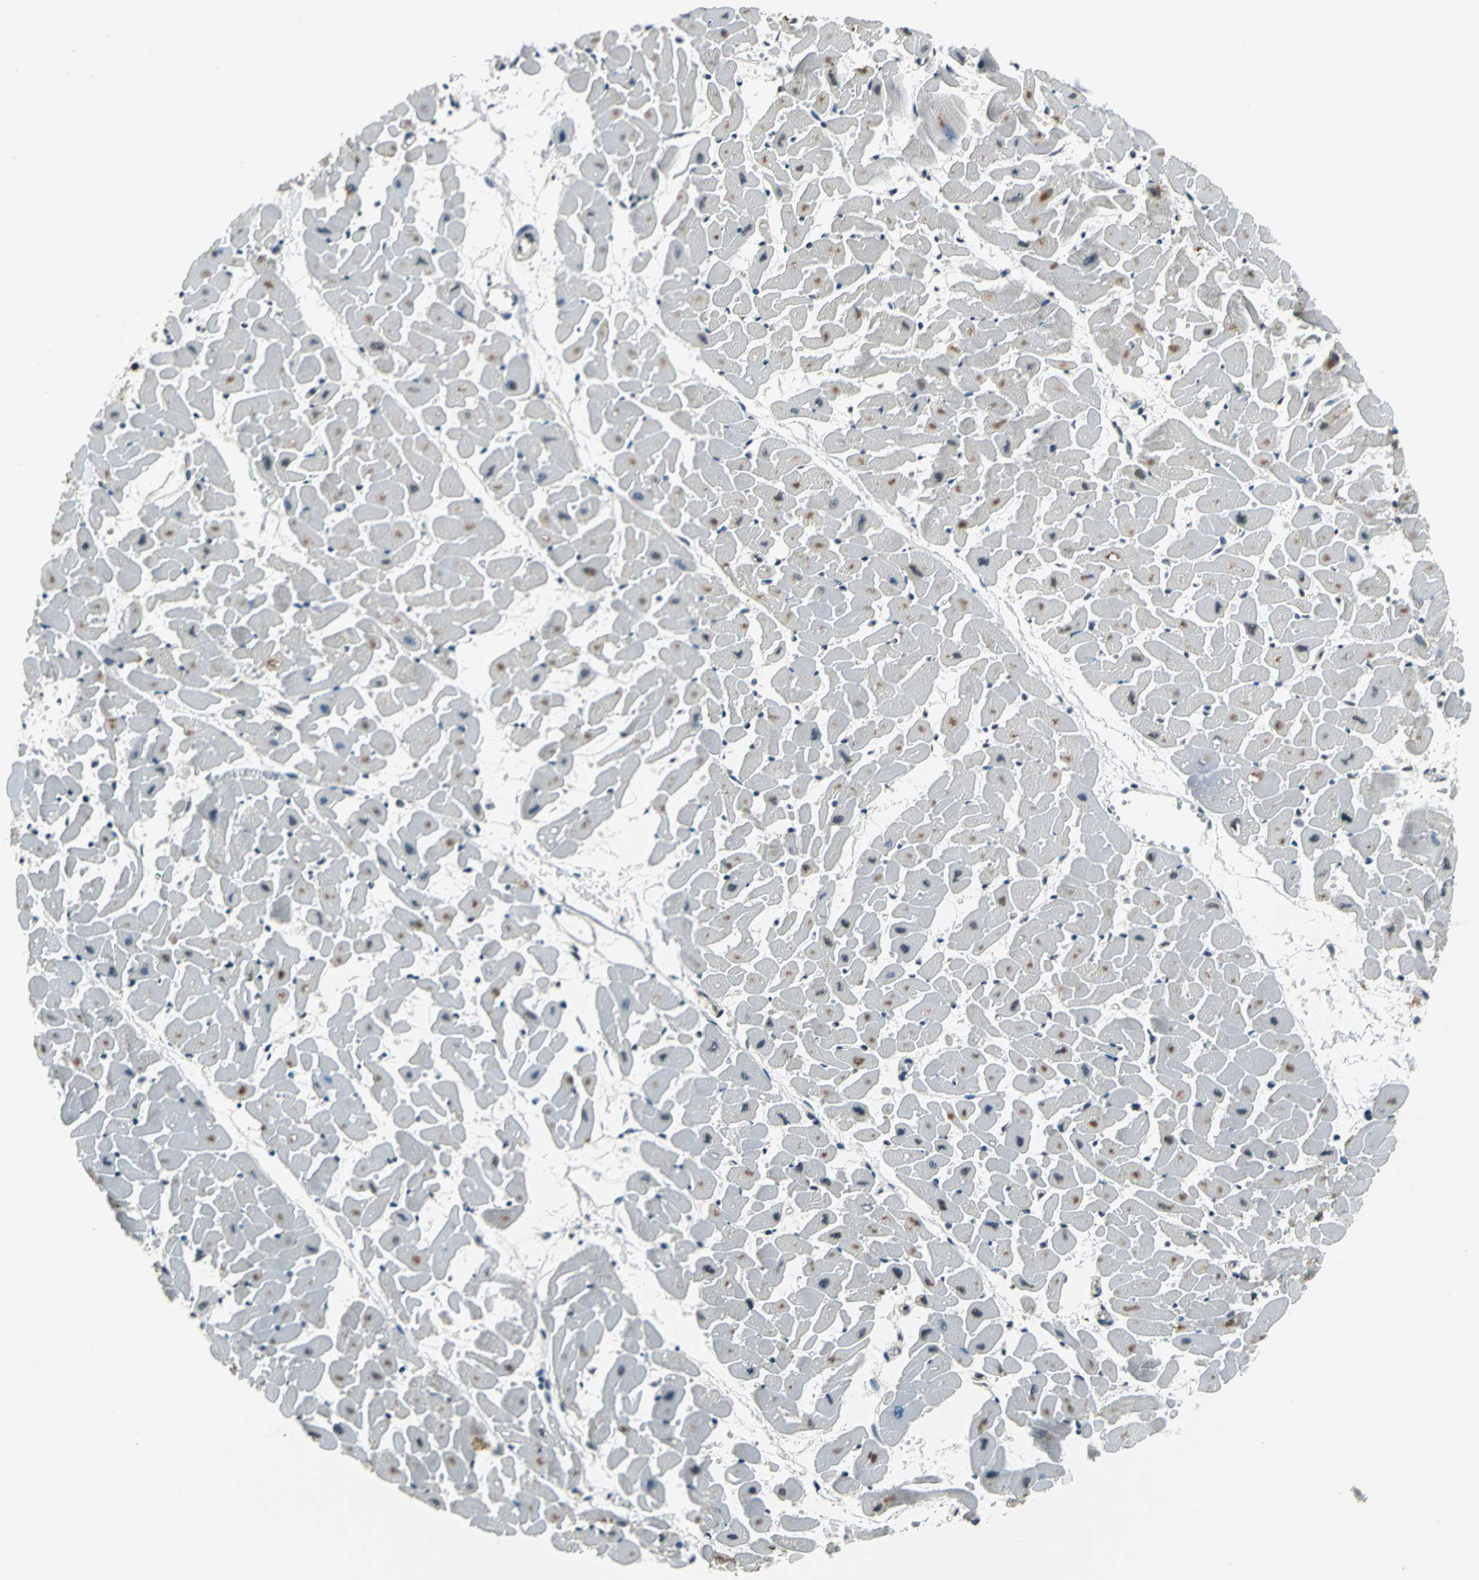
{"staining": {"intensity": "strong", "quantity": "25%-75%", "location": "nuclear"}, "tissue": "heart muscle", "cell_type": "Cardiomyocytes", "image_type": "normal", "snomed": [{"axis": "morphology", "description": "Normal tissue, NOS"}, {"axis": "topography", "description": "Heart"}], "caption": "High-power microscopy captured an IHC photomicrograph of benign heart muscle, revealing strong nuclear positivity in approximately 25%-75% of cardiomyocytes. The staining was performed using DAB, with brown indicating positive protein expression. Nuclei are stained blue with hematoxylin.", "gene": "RBM14", "patient": {"sex": "female", "age": 19}}